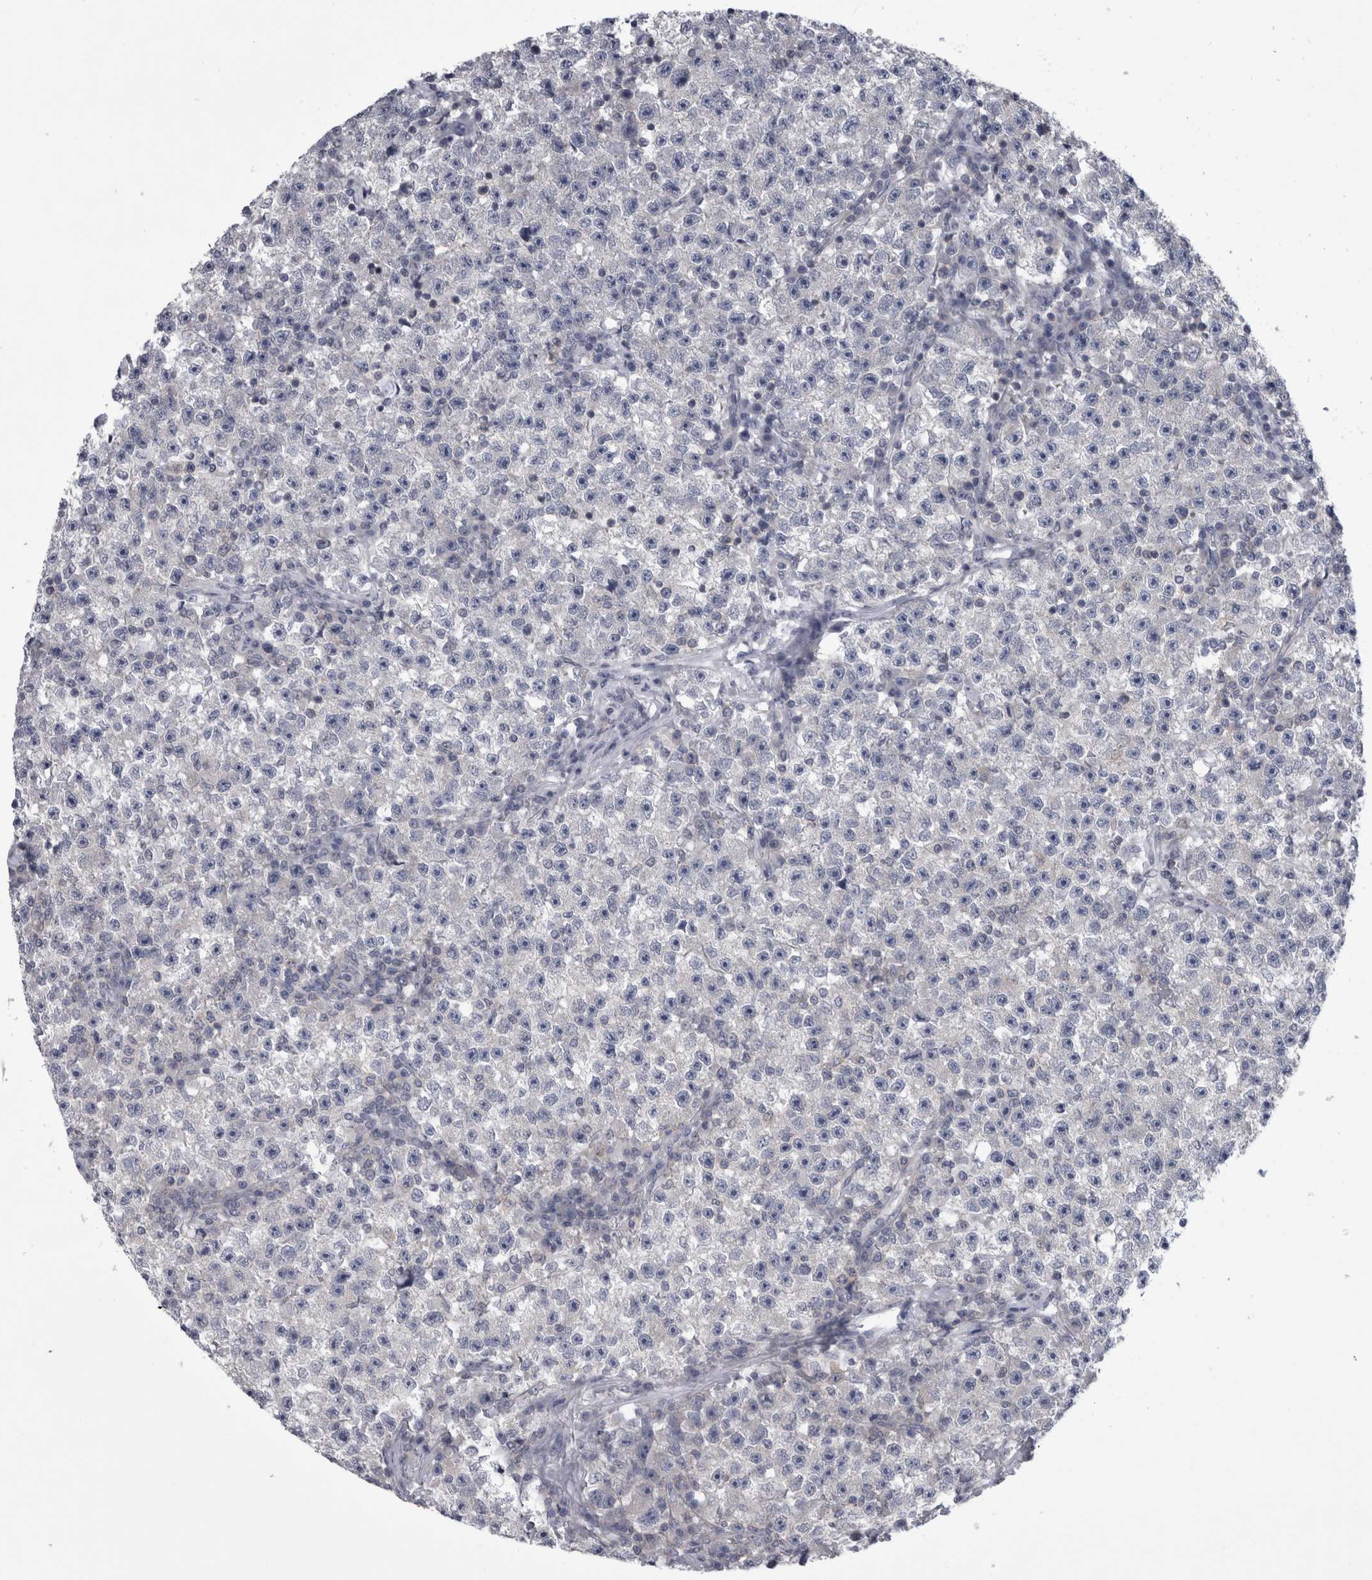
{"staining": {"intensity": "negative", "quantity": "none", "location": "none"}, "tissue": "testis cancer", "cell_type": "Tumor cells", "image_type": "cancer", "snomed": [{"axis": "morphology", "description": "Seminoma, NOS"}, {"axis": "topography", "description": "Testis"}], "caption": "Testis cancer (seminoma) was stained to show a protein in brown. There is no significant positivity in tumor cells. (Brightfield microscopy of DAB (3,3'-diaminobenzidine) IHC at high magnification).", "gene": "PRRC2C", "patient": {"sex": "male", "age": 22}}